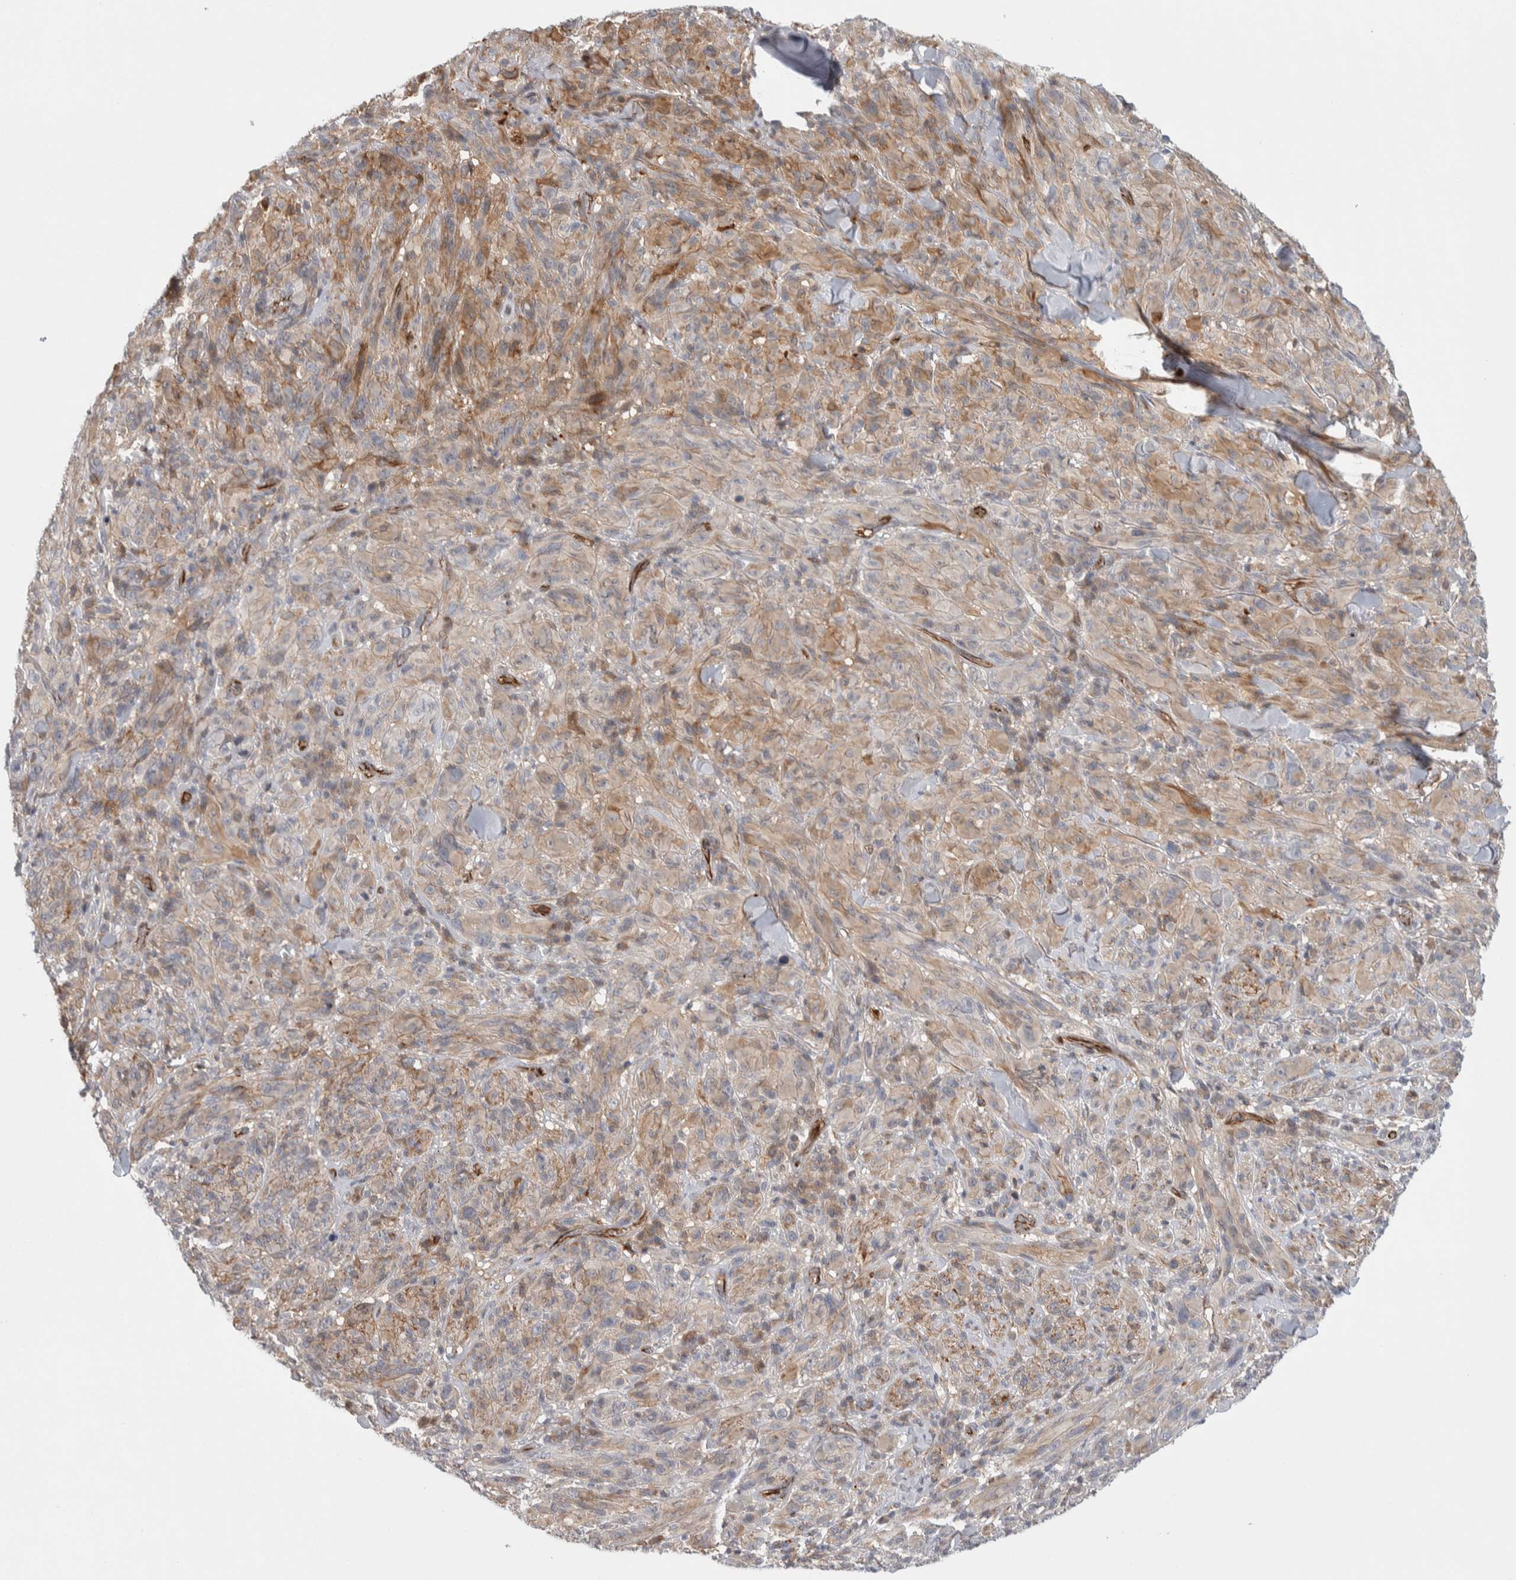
{"staining": {"intensity": "weak", "quantity": ">75%", "location": "cytoplasmic/membranous"}, "tissue": "melanoma", "cell_type": "Tumor cells", "image_type": "cancer", "snomed": [{"axis": "morphology", "description": "Malignant melanoma, NOS"}, {"axis": "topography", "description": "Skin of head"}], "caption": "Protein staining by immunohistochemistry (IHC) shows weak cytoplasmic/membranous positivity in approximately >75% of tumor cells in malignant melanoma.", "gene": "ZNF862", "patient": {"sex": "male", "age": 96}}